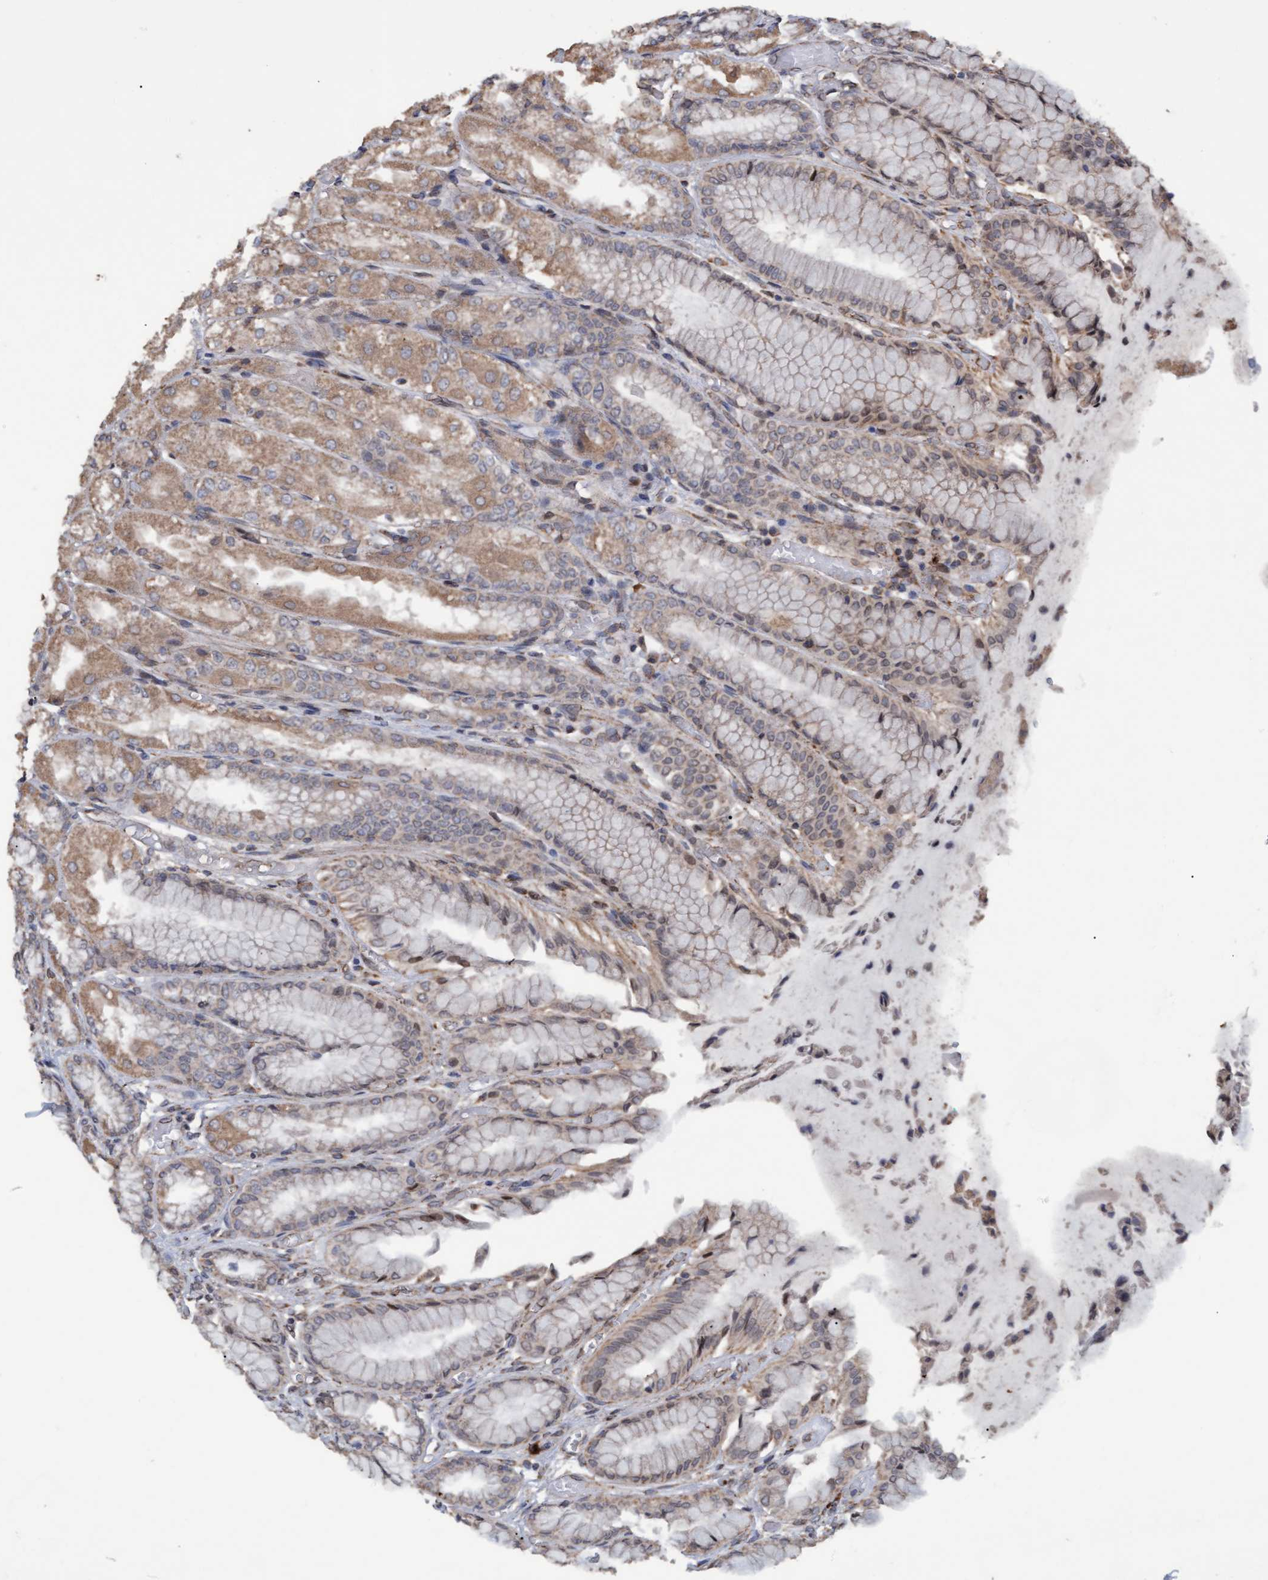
{"staining": {"intensity": "moderate", "quantity": "25%-75%", "location": "cytoplasmic/membranous"}, "tissue": "stomach", "cell_type": "Glandular cells", "image_type": "normal", "snomed": [{"axis": "morphology", "description": "Normal tissue, NOS"}, {"axis": "topography", "description": "Stomach, upper"}], "caption": "High-magnification brightfield microscopy of benign stomach stained with DAB (brown) and counterstained with hematoxylin (blue). glandular cells exhibit moderate cytoplasmic/membranous expression is present in approximately25%-75% of cells.", "gene": "MGLL", "patient": {"sex": "male", "age": 72}}